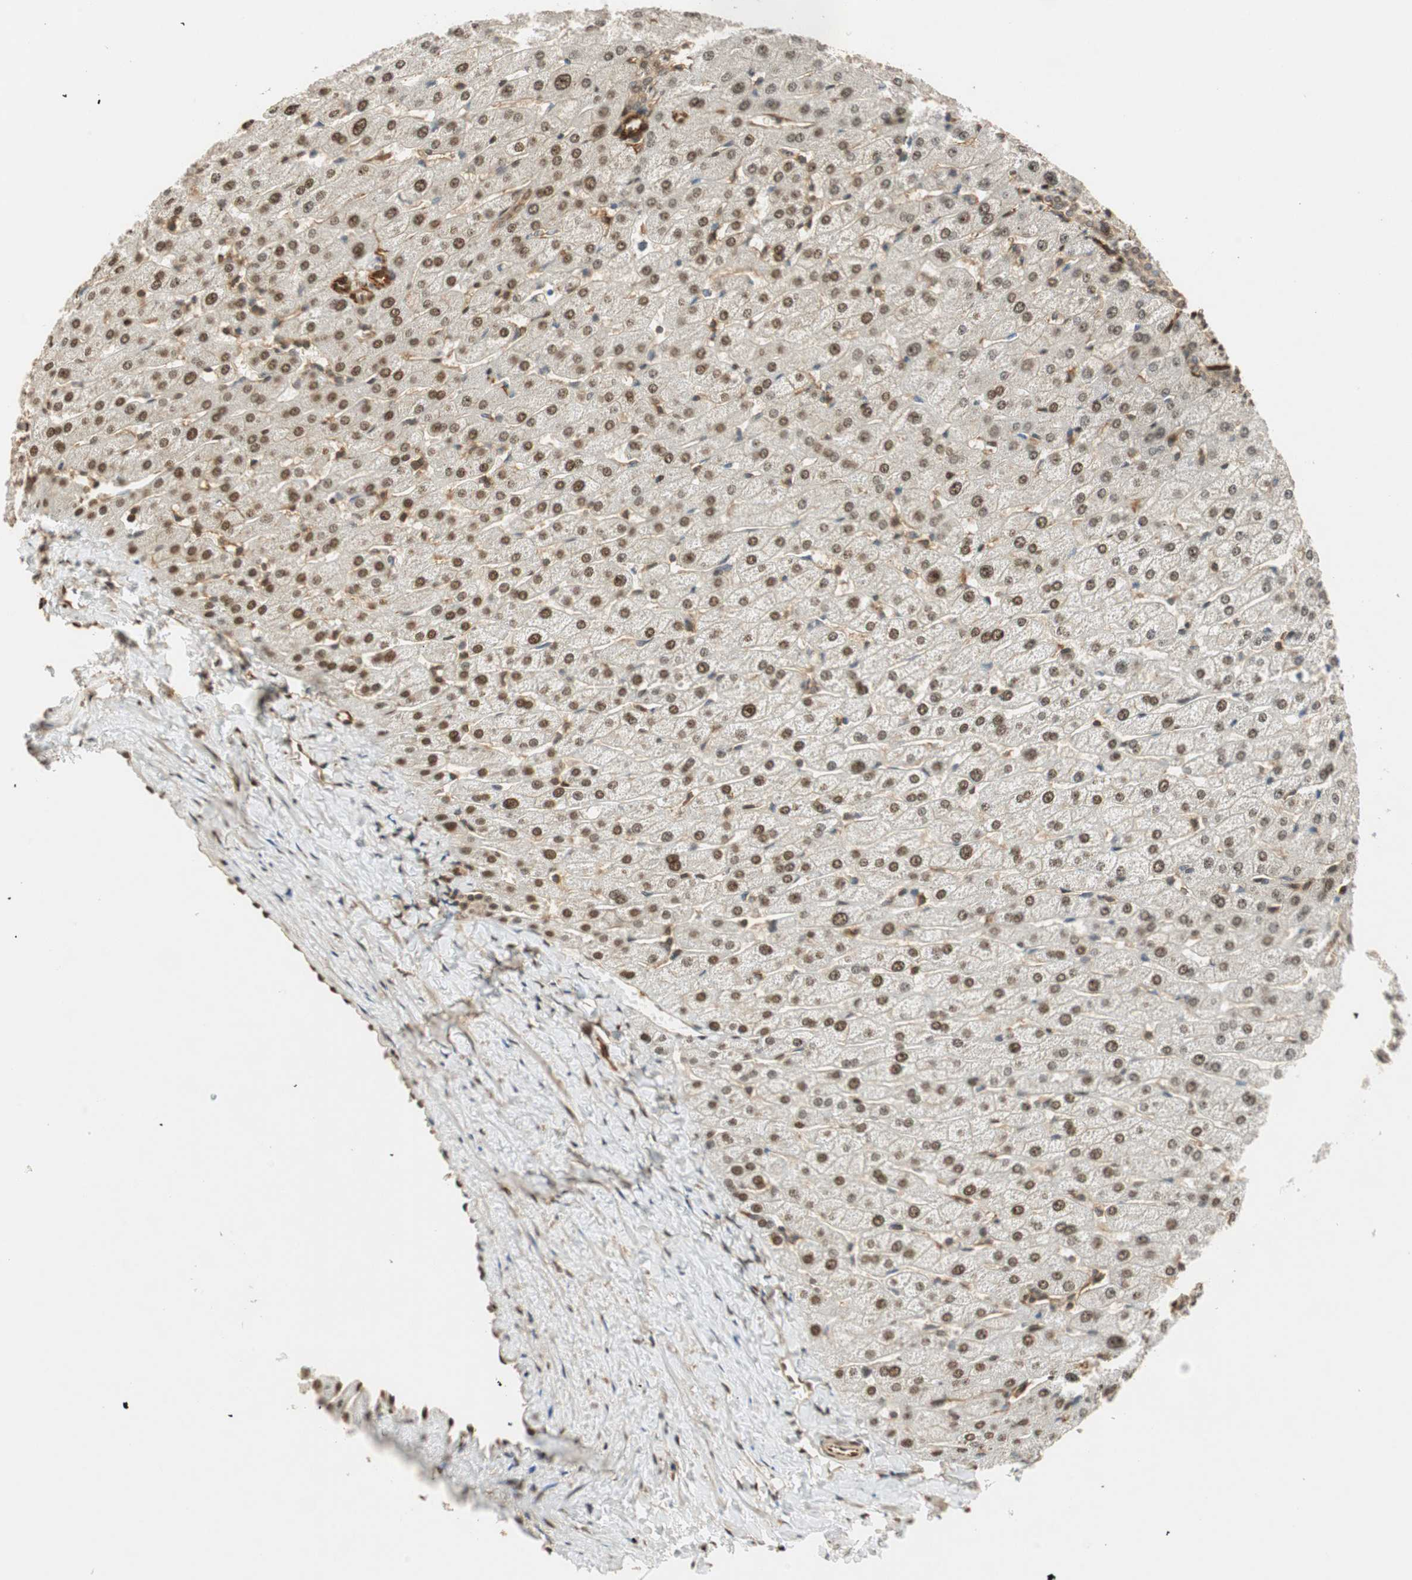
{"staining": {"intensity": "negative", "quantity": "none", "location": "none"}, "tissue": "liver", "cell_type": "Cholangiocytes", "image_type": "normal", "snomed": [{"axis": "morphology", "description": "Normal tissue, NOS"}, {"axis": "morphology", "description": "Fibrosis, NOS"}, {"axis": "topography", "description": "Liver"}], "caption": "Human liver stained for a protein using immunohistochemistry reveals no positivity in cholangiocytes.", "gene": "NES", "patient": {"sex": "female", "age": 29}}